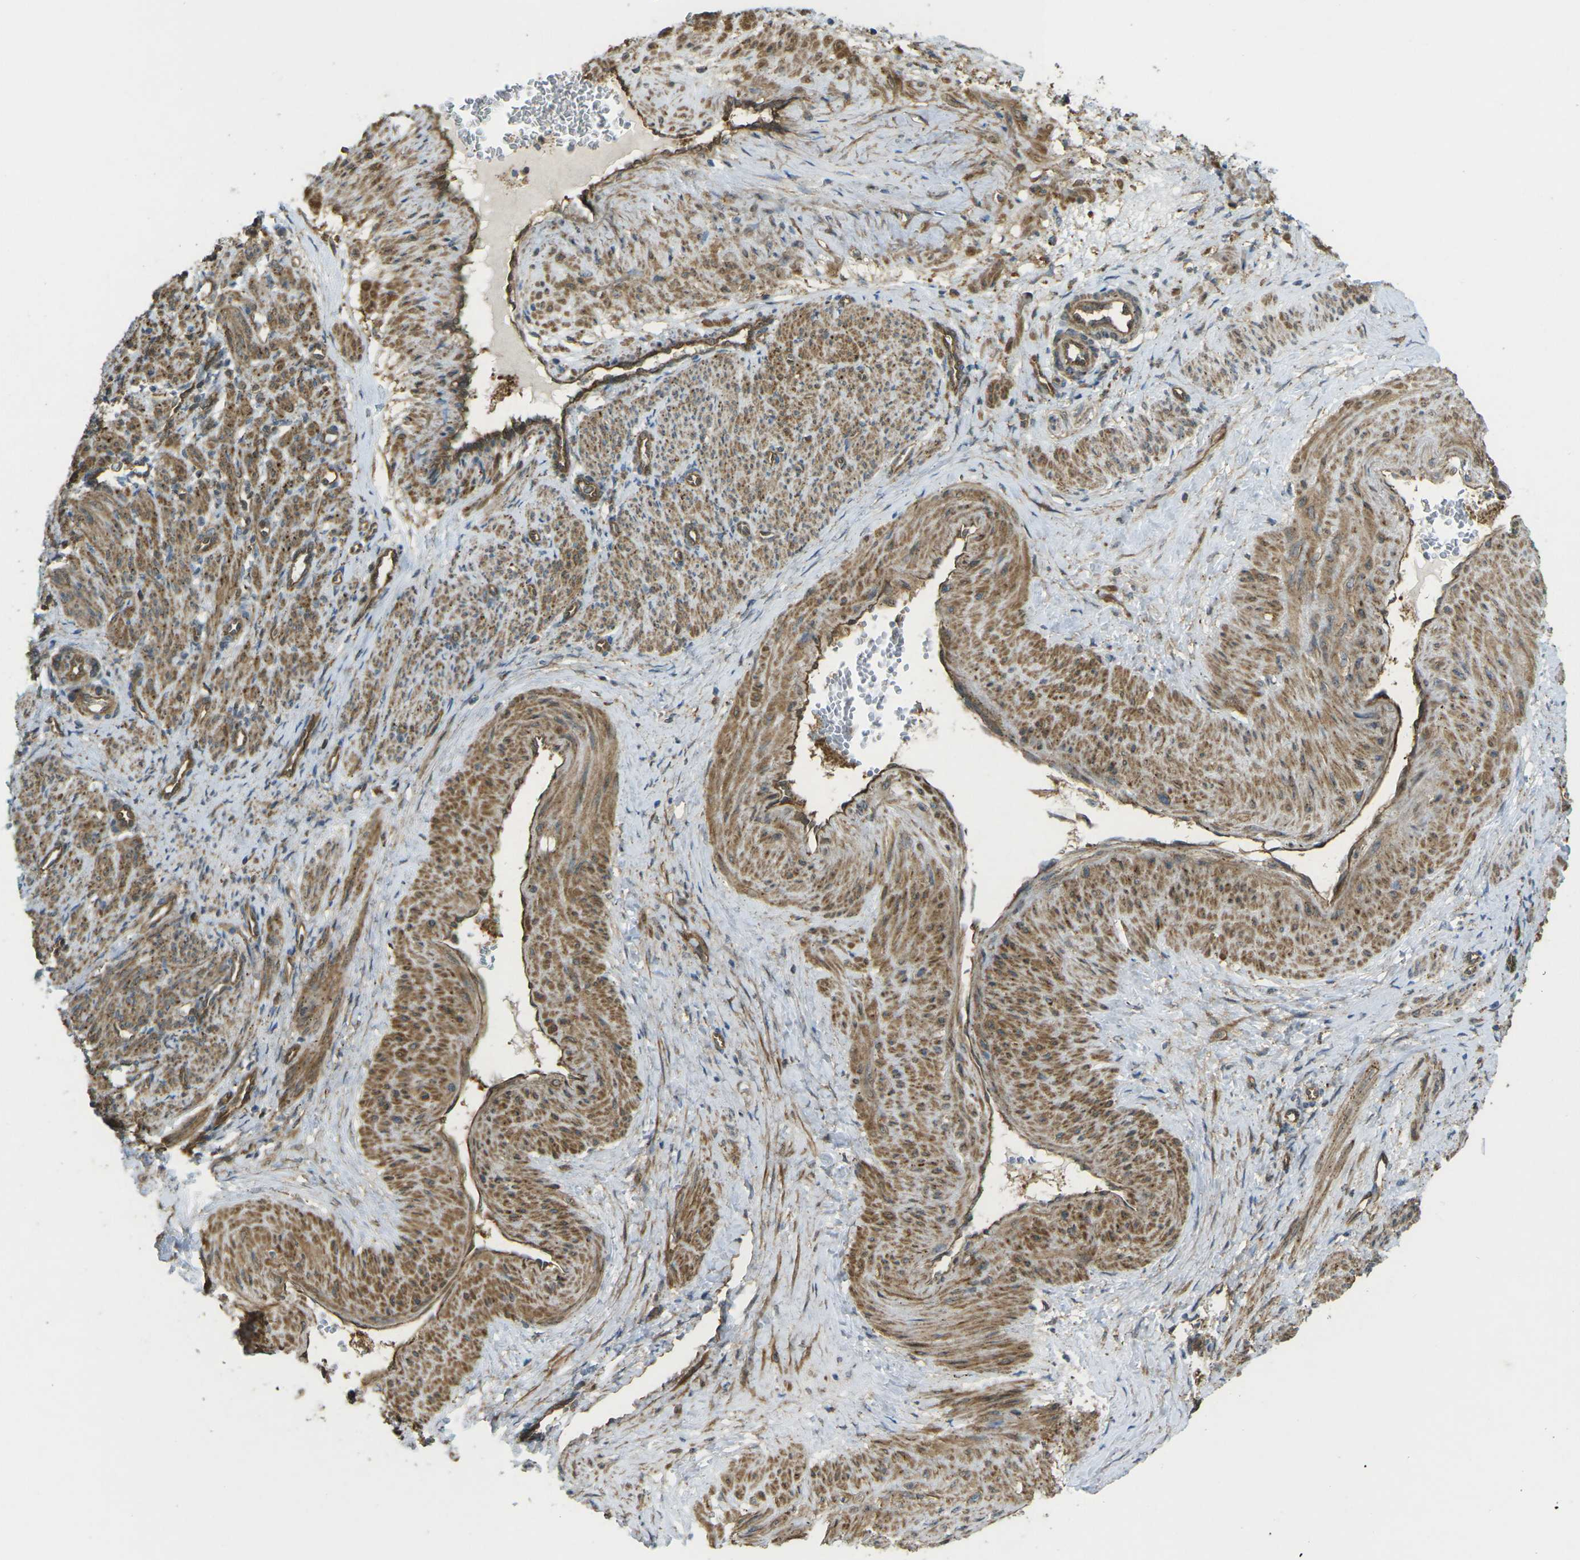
{"staining": {"intensity": "strong", "quantity": ">75%", "location": "cytoplasmic/membranous"}, "tissue": "smooth muscle", "cell_type": "Smooth muscle cells", "image_type": "normal", "snomed": [{"axis": "morphology", "description": "Normal tissue, NOS"}, {"axis": "topography", "description": "Endometrium"}], "caption": "Protein expression by IHC shows strong cytoplasmic/membranous positivity in about >75% of smooth muscle cells in benign smooth muscle.", "gene": "CHMP3", "patient": {"sex": "female", "age": 33}}